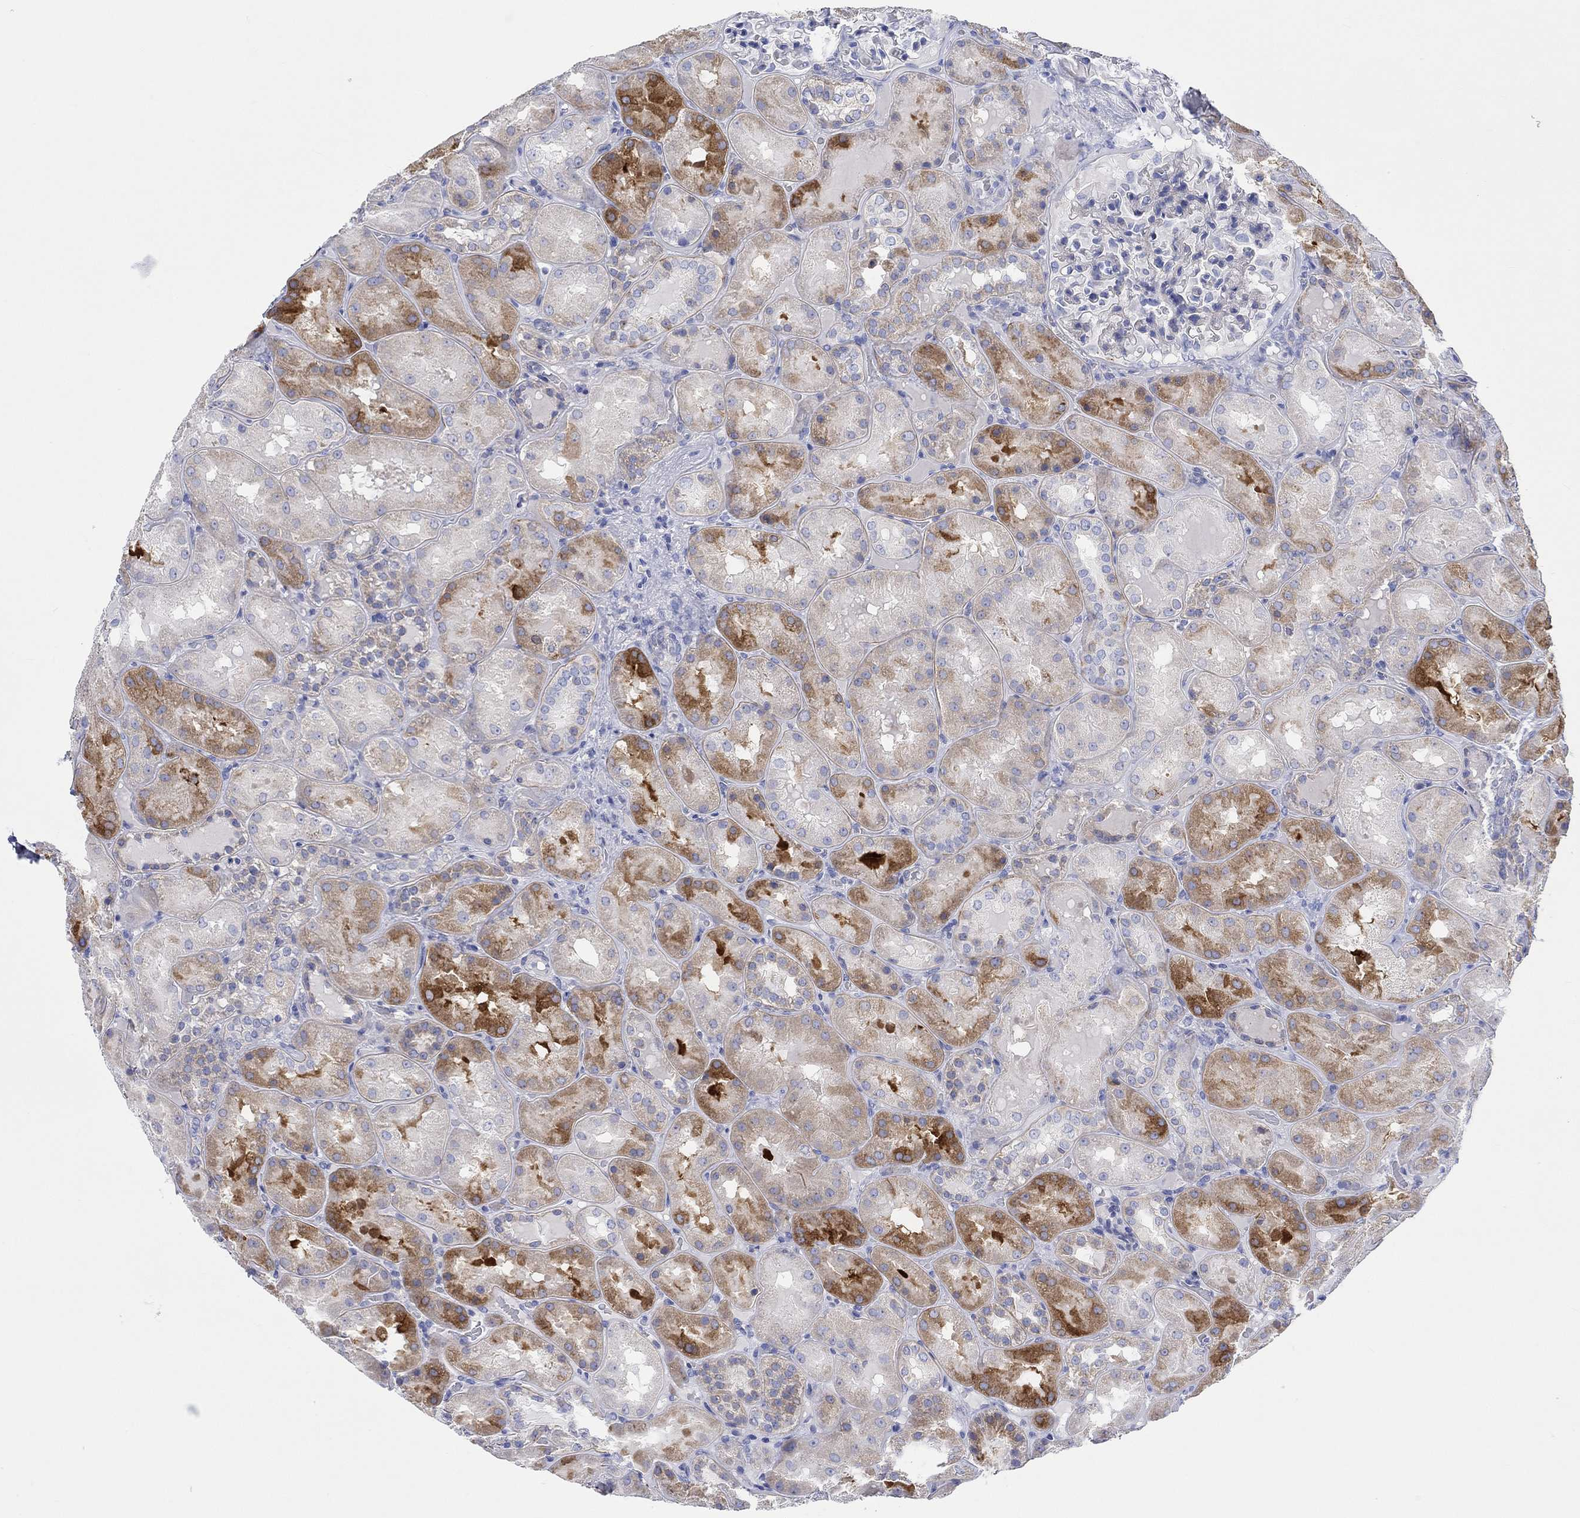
{"staining": {"intensity": "negative", "quantity": "none", "location": "none"}, "tissue": "kidney", "cell_type": "Cells in glomeruli", "image_type": "normal", "snomed": [{"axis": "morphology", "description": "Normal tissue, NOS"}, {"axis": "topography", "description": "Kidney"}], "caption": "Photomicrograph shows no protein positivity in cells in glomeruli of normal kidney.", "gene": "REEP6", "patient": {"sex": "male", "age": 73}}